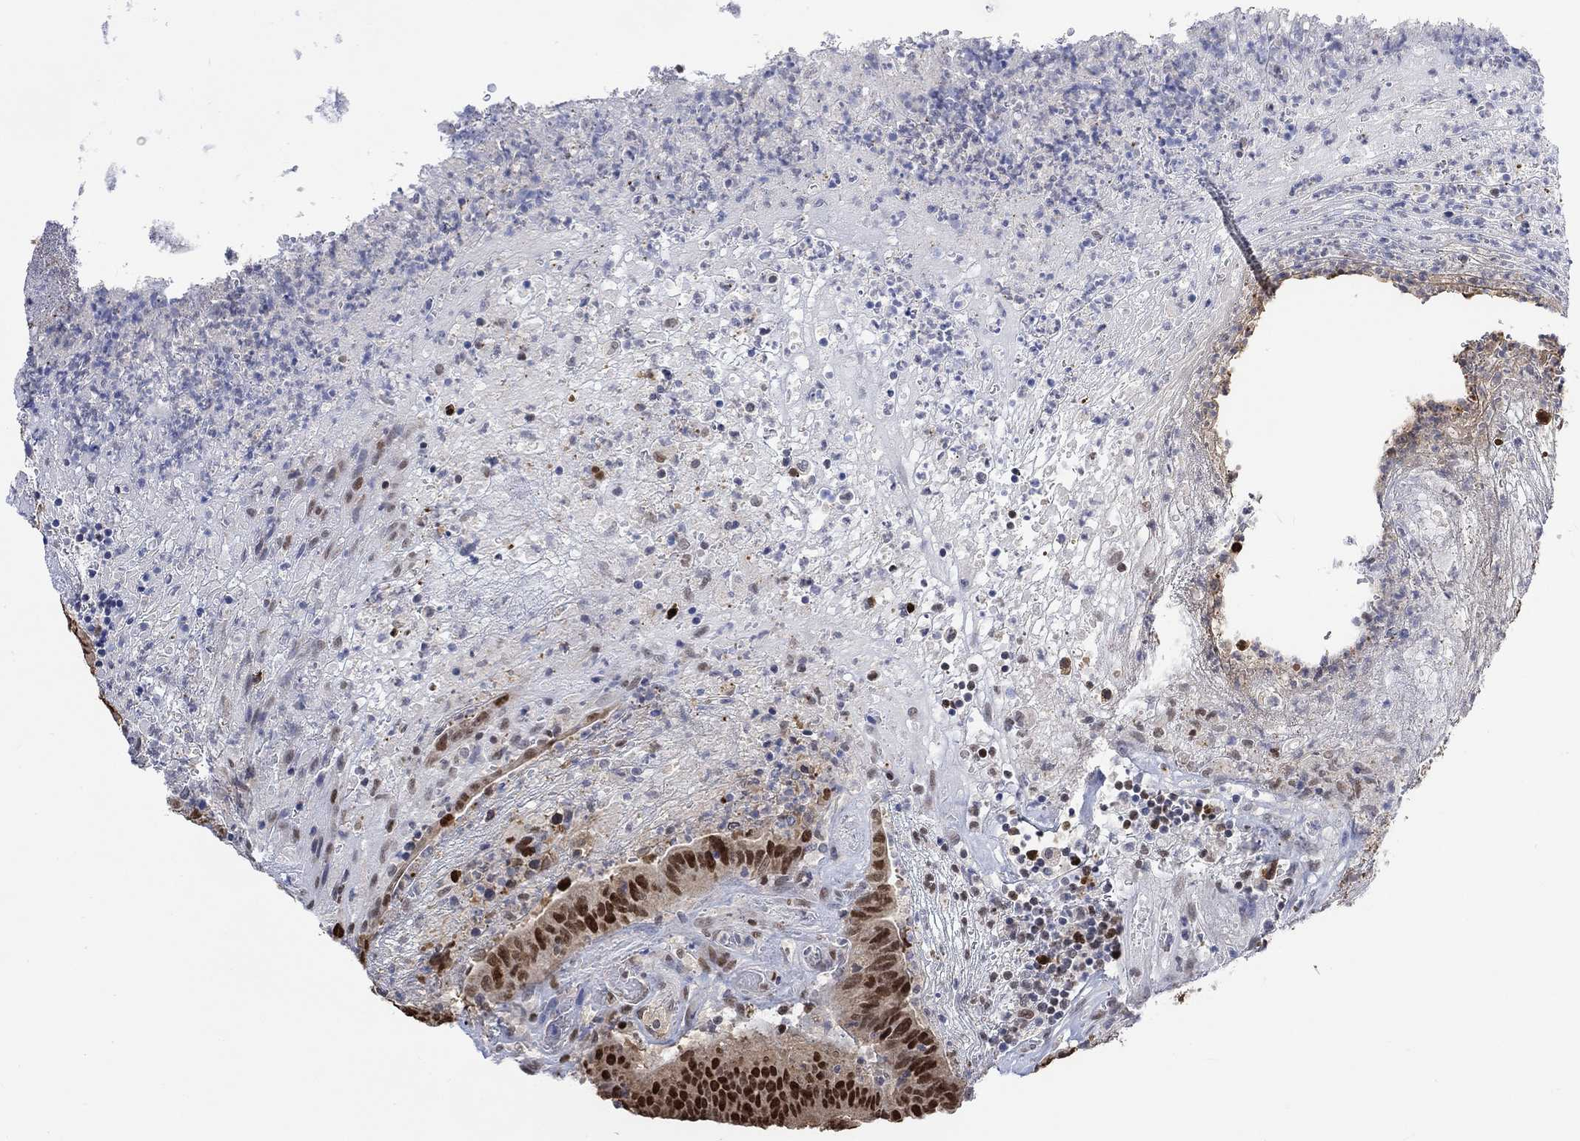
{"staining": {"intensity": "strong", "quantity": ">75%", "location": "nuclear"}, "tissue": "colorectal cancer", "cell_type": "Tumor cells", "image_type": "cancer", "snomed": [{"axis": "morphology", "description": "Adenocarcinoma, NOS"}, {"axis": "topography", "description": "Colon"}], "caption": "Colorectal cancer stained with DAB (3,3'-diaminobenzidine) IHC displays high levels of strong nuclear positivity in about >75% of tumor cells.", "gene": "RAD54L2", "patient": {"sex": "female", "age": 75}}